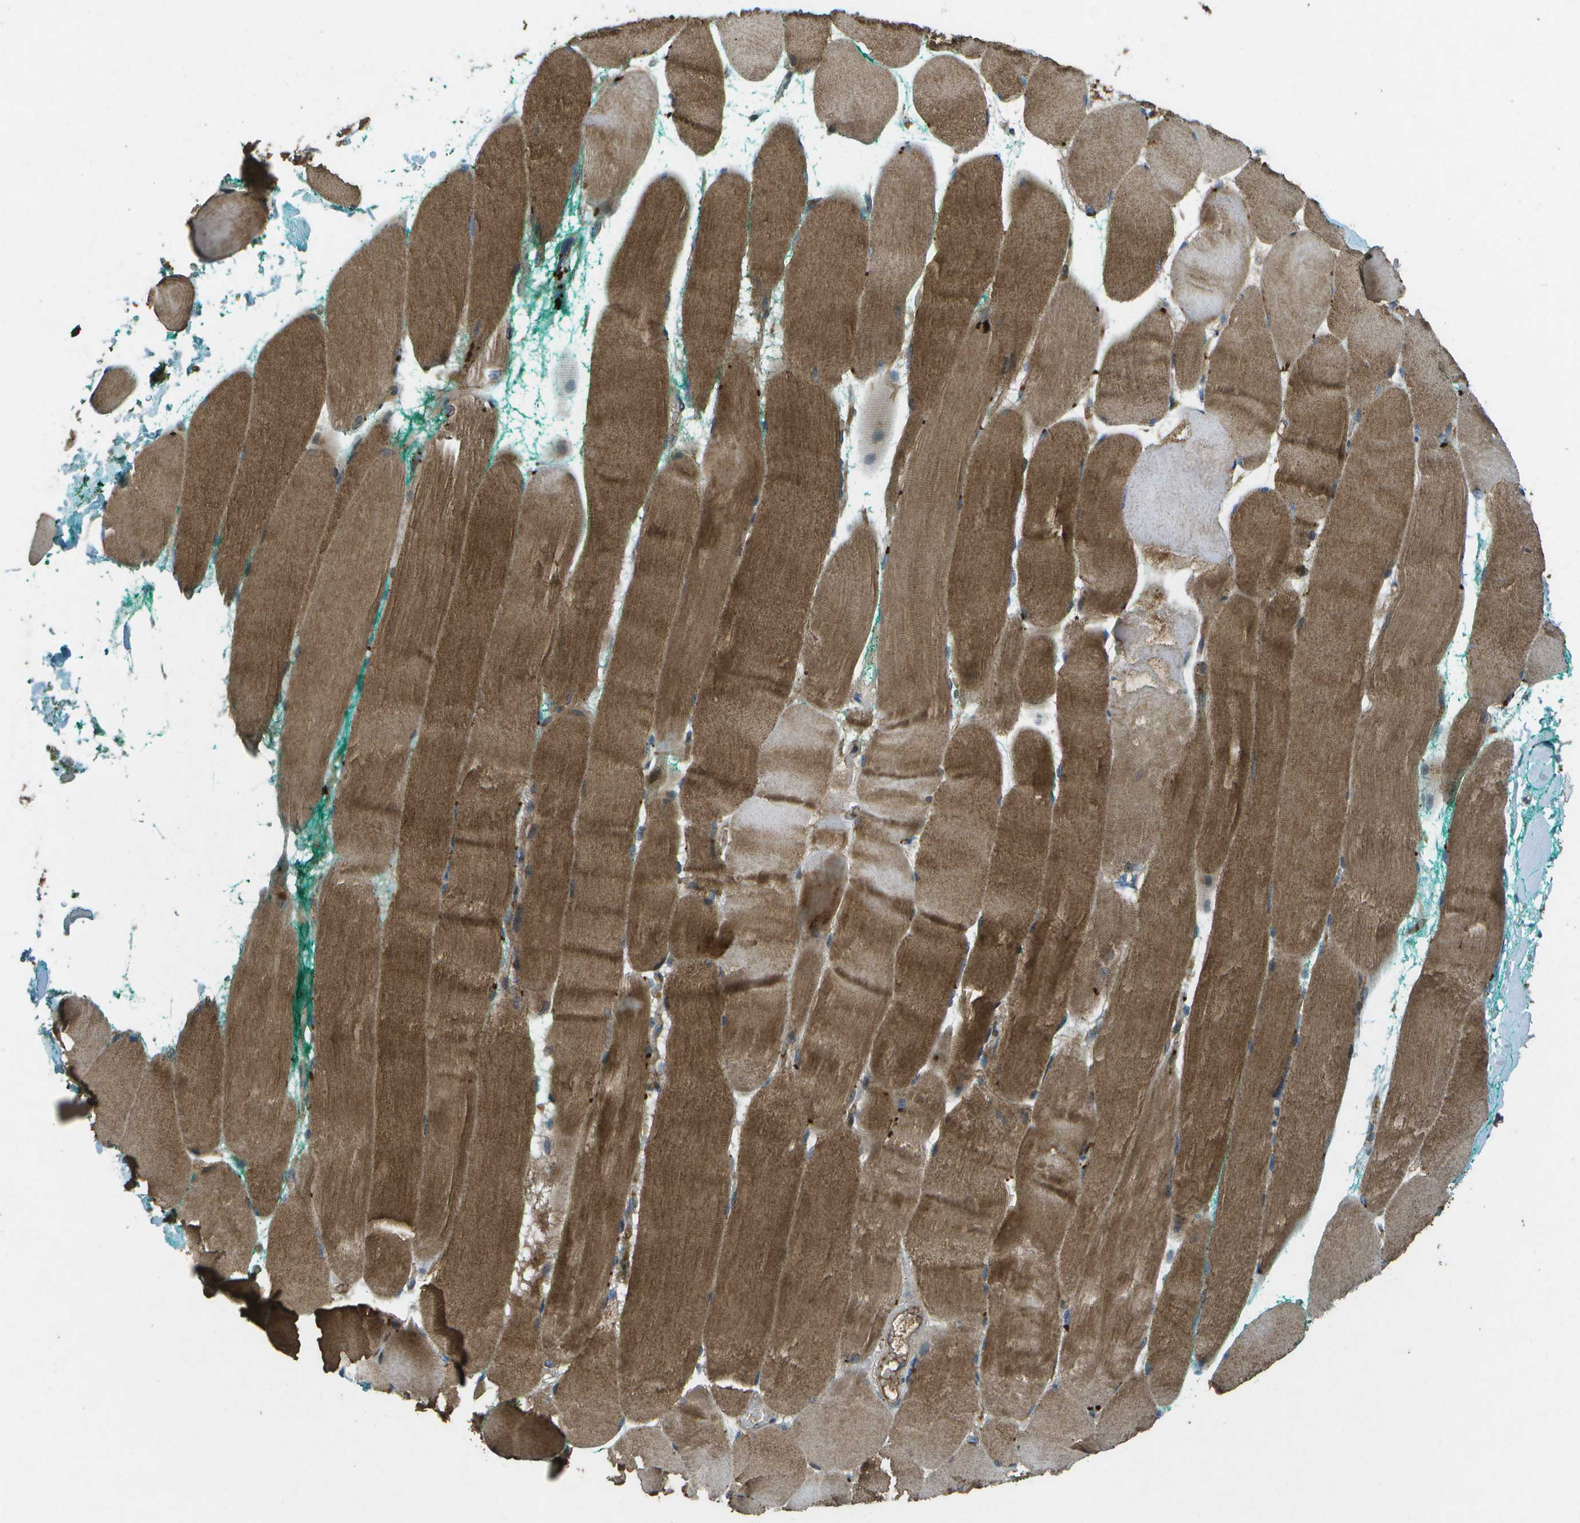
{"staining": {"intensity": "moderate", "quantity": ">75%", "location": "cytoplasmic/membranous"}, "tissue": "skeletal muscle", "cell_type": "Myocytes", "image_type": "normal", "snomed": [{"axis": "morphology", "description": "Normal tissue, NOS"}, {"axis": "morphology", "description": "Squamous cell carcinoma, NOS"}, {"axis": "topography", "description": "Skeletal muscle"}], "caption": "Unremarkable skeletal muscle demonstrates moderate cytoplasmic/membranous positivity in approximately >75% of myocytes (Stains: DAB (3,3'-diaminobenzidine) in brown, nuclei in blue, Microscopy: brightfield microscopy at high magnification)..", "gene": "PXYLP1", "patient": {"sex": "male", "age": 51}}